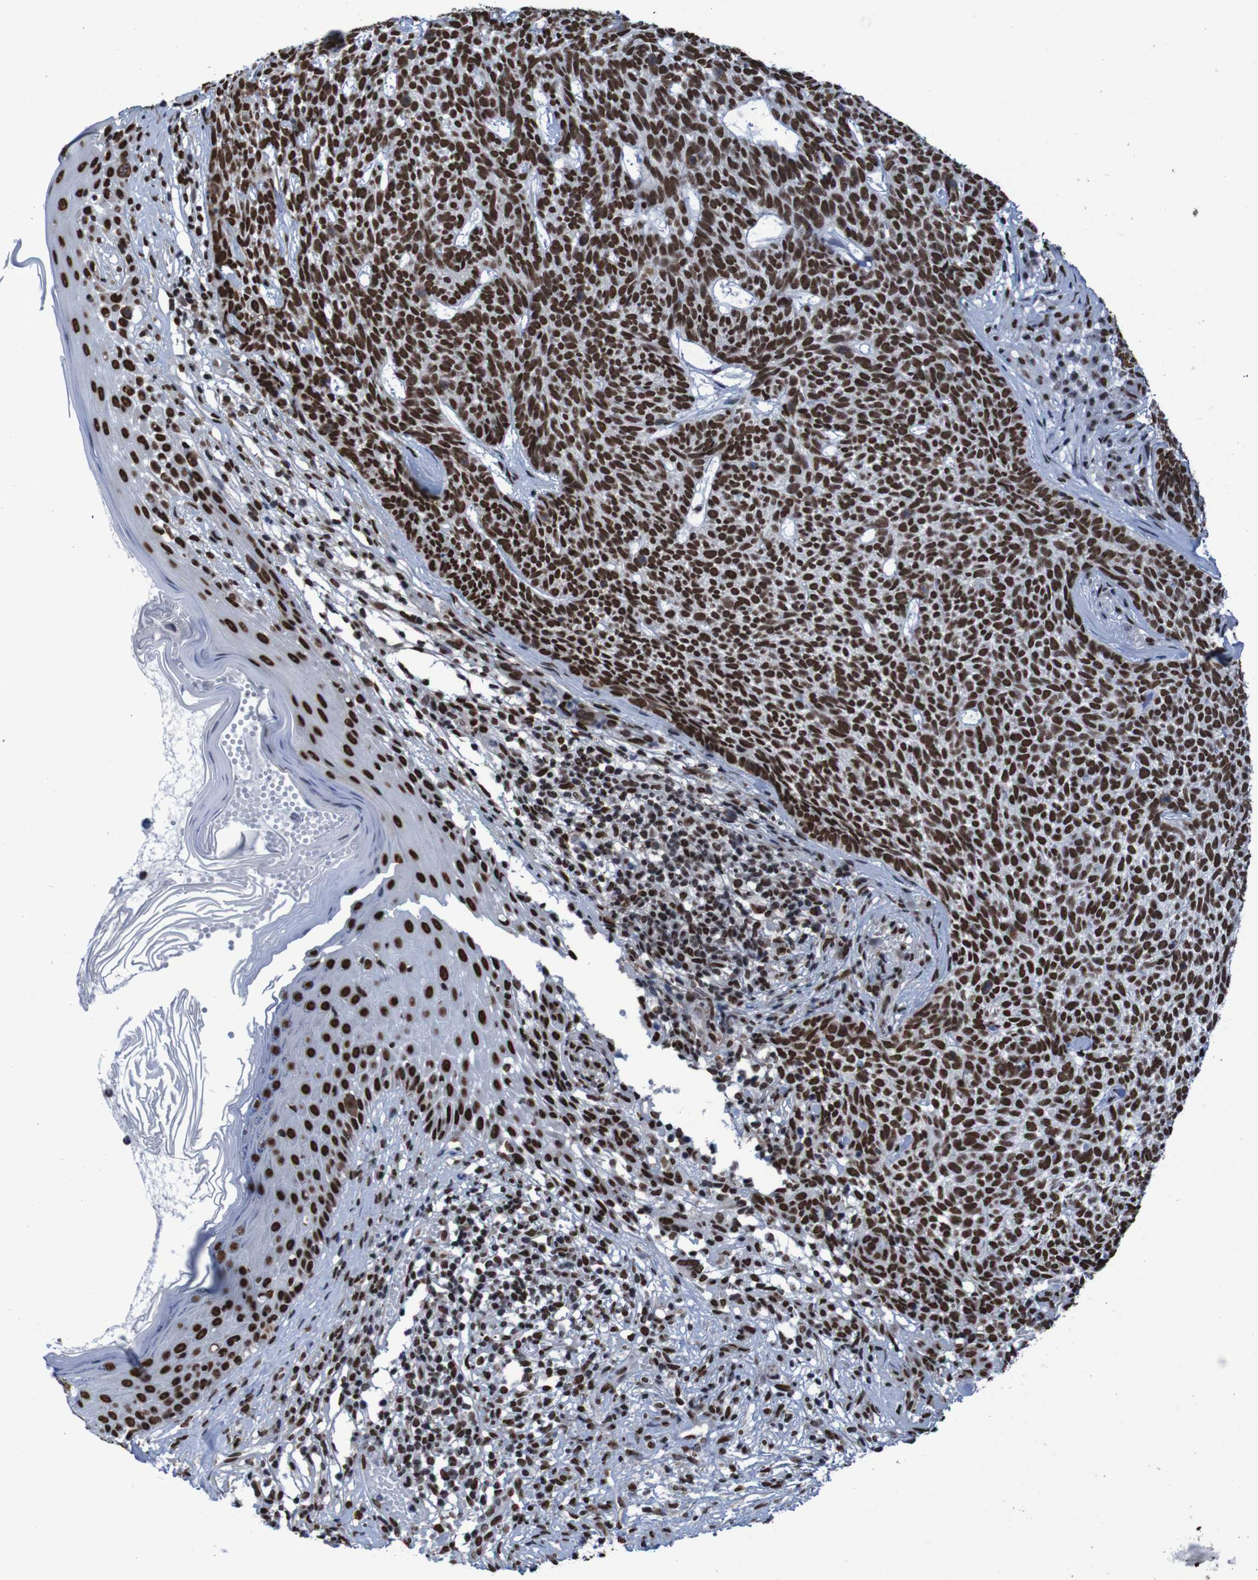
{"staining": {"intensity": "strong", "quantity": ">75%", "location": "nuclear"}, "tissue": "skin cancer", "cell_type": "Tumor cells", "image_type": "cancer", "snomed": [{"axis": "morphology", "description": "Basal cell carcinoma"}, {"axis": "topography", "description": "Skin"}], "caption": "Basal cell carcinoma (skin) stained with IHC reveals strong nuclear positivity in approximately >75% of tumor cells. (DAB IHC with brightfield microscopy, high magnification).", "gene": "HNRNPR", "patient": {"sex": "female", "age": 84}}